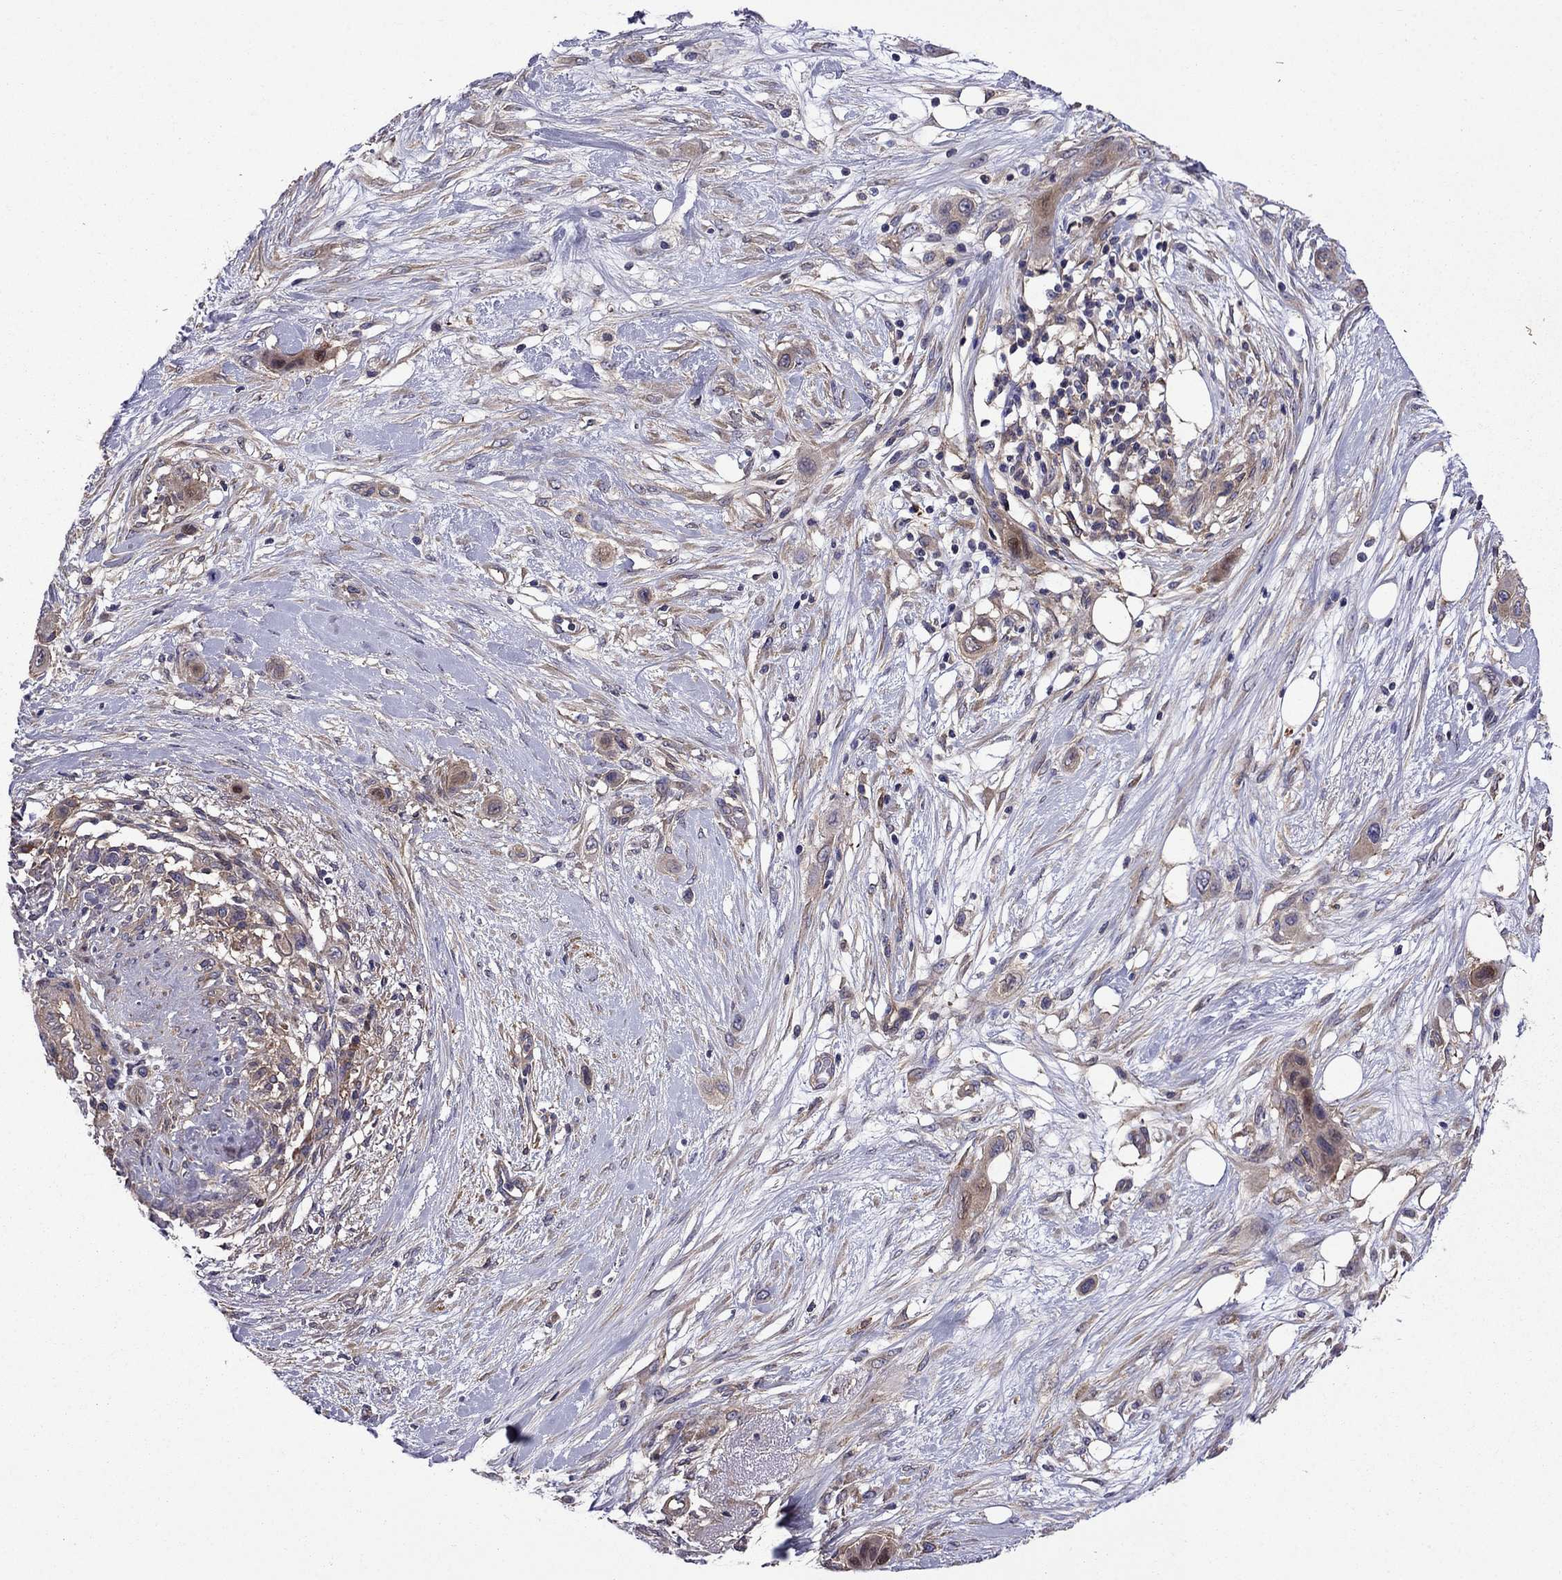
{"staining": {"intensity": "moderate", "quantity": "<25%", "location": "cytoplasmic/membranous"}, "tissue": "skin cancer", "cell_type": "Tumor cells", "image_type": "cancer", "snomed": [{"axis": "morphology", "description": "Squamous cell carcinoma, NOS"}, {"axis": "topography", "description": "Skin"}], "caption": "Protein analysis of skin cancer (squamous cell carcinoma) tissue displays moderate cytoplasmic/membranous expression in approximately <25% of tumor cells. Using DAB (3,3'-diaminobenzidine) (brown) and hematoxylin (blue) stains, captured at high magnification using brightfield microscopy.", "gene": "ITGB1", "patient": {"sex": "male", "age": 79}}